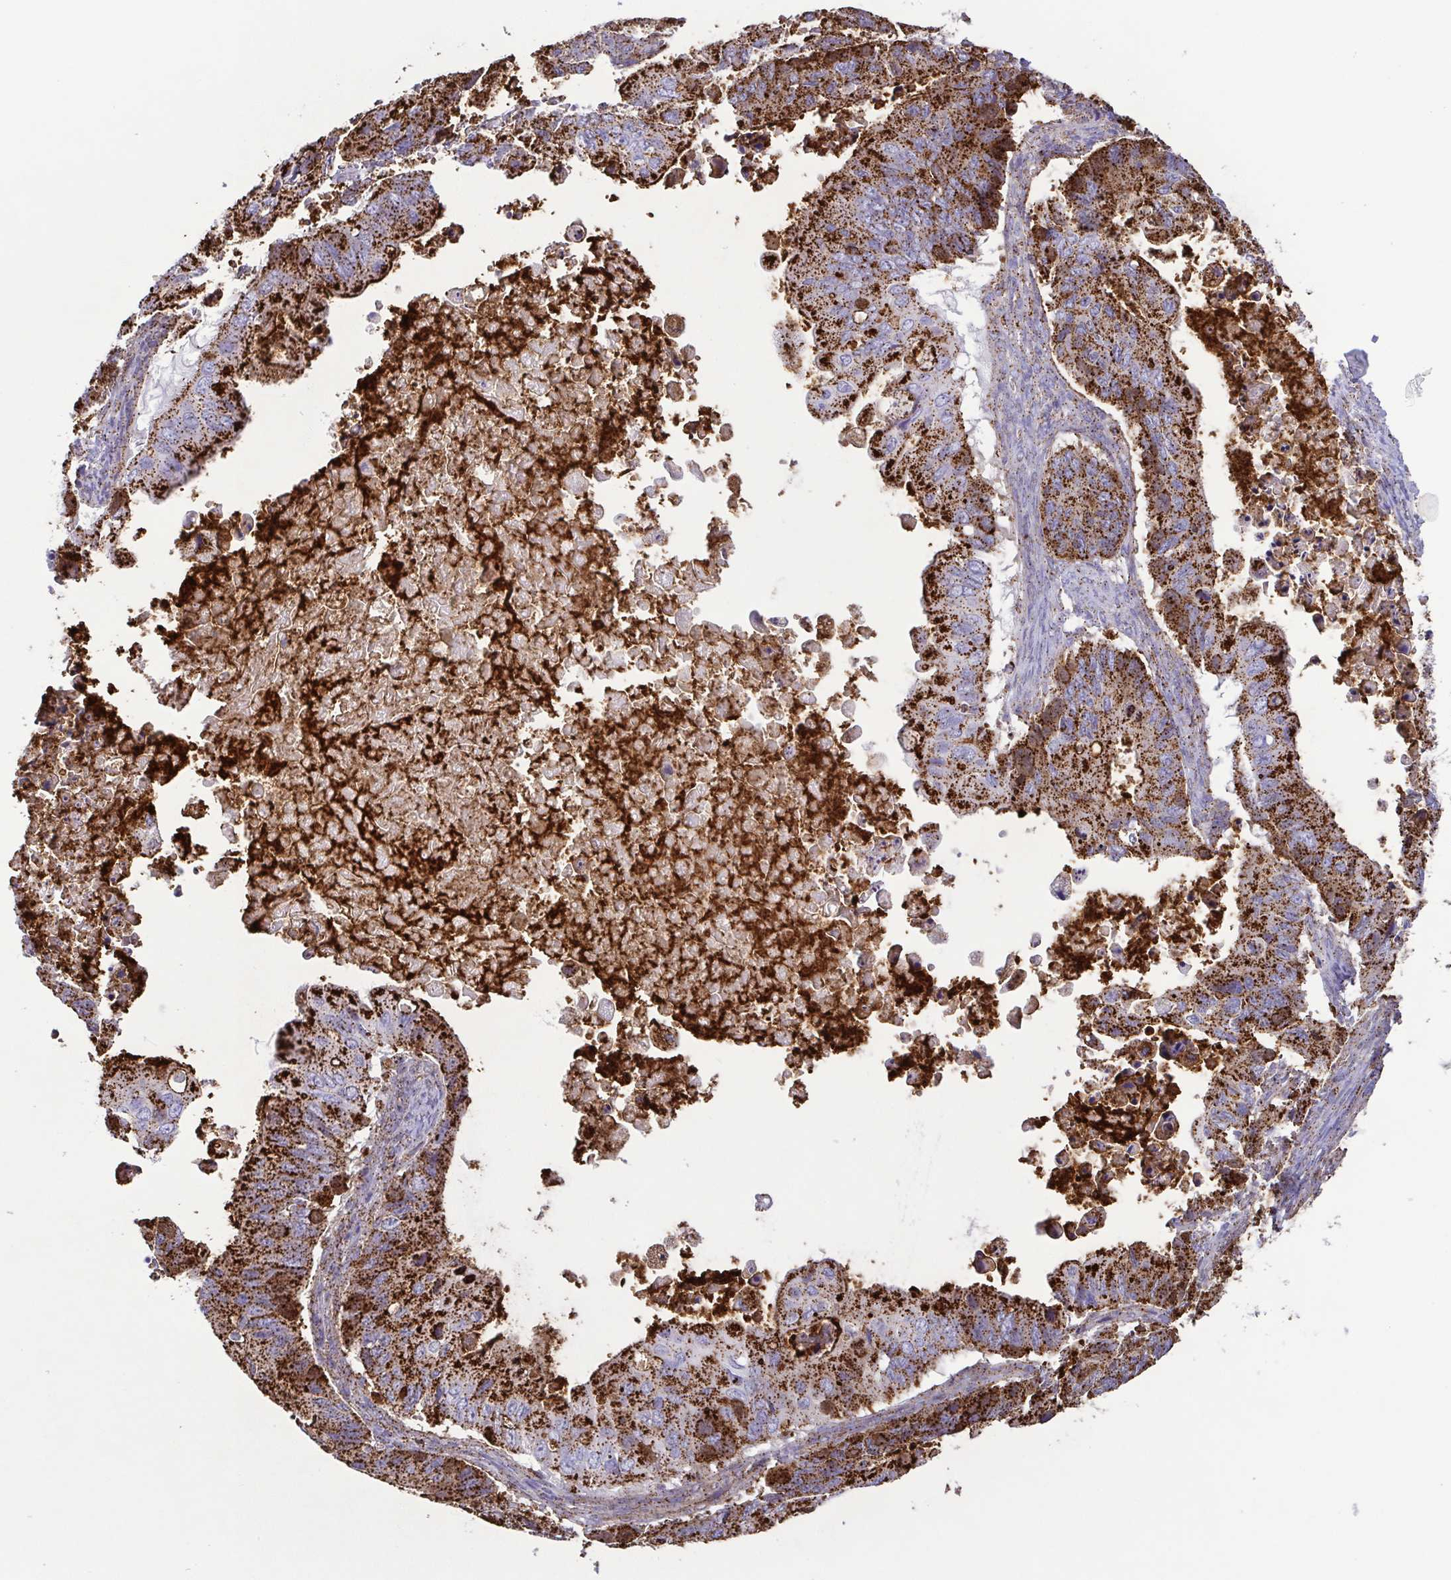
{"staining": {"intensity": "strong", "quantity": ">75%", "location": "cytoplasmic/membranous"}, "tissue": "ovarian cancer", "cell_type": "Tumor cells", "image_type": "cancer", "snomed": [{"axis": "morphology", "description": "Cystadenocarcinoma, mucinous, NOS"}, {"axis": "topography", "description": "Ovary"}], "caption": "An image of ovarian cancer (mucinous cystadenocarcinoma) stained for a protein shows strong cytoplasmic/membranous brown staining in tumor cells.", "gene": "CHMP1B", "patient": {"sex": "female", "age": 64}}